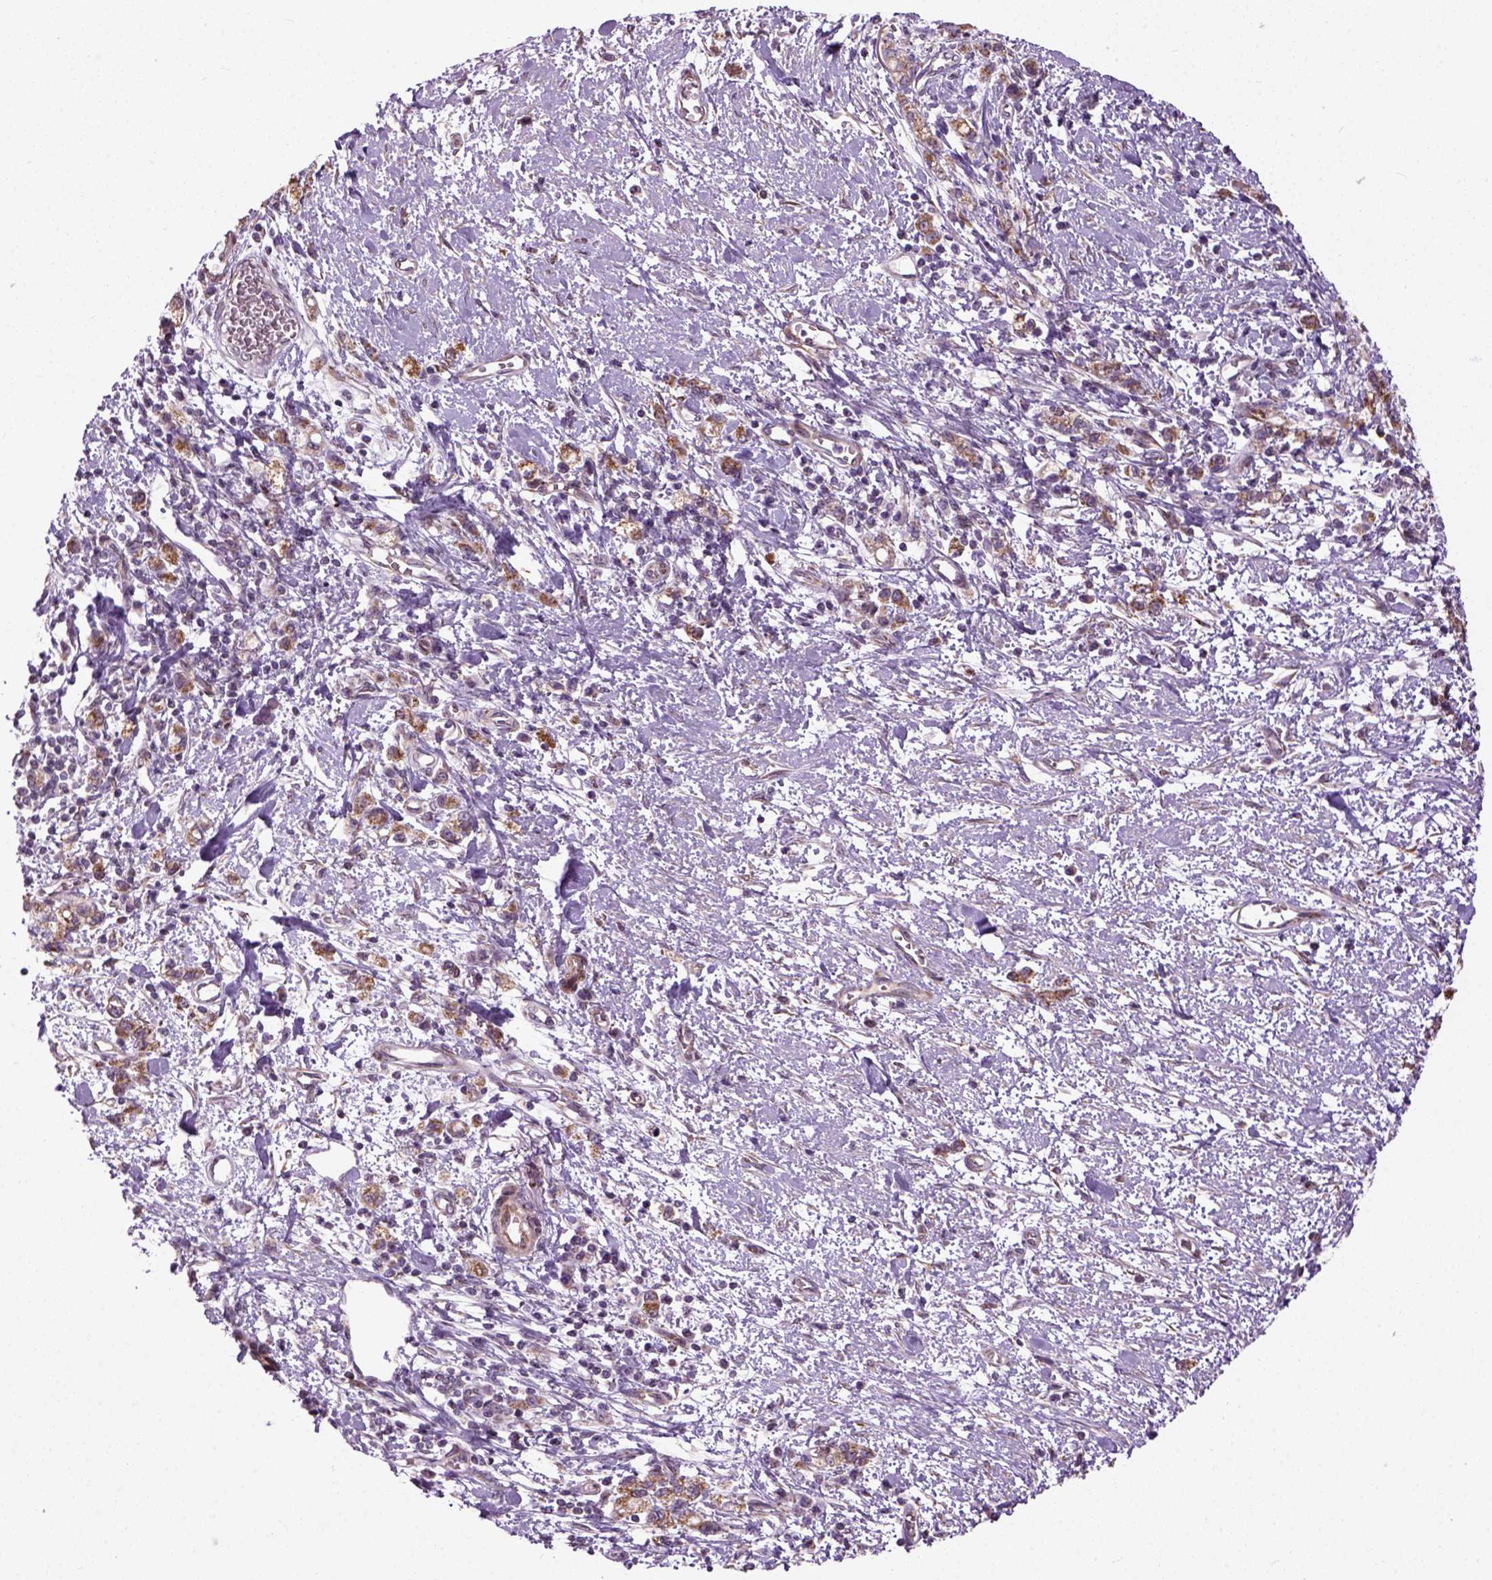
{"staining": {"intensity": "moderate", "quantity": ">75%", "location": "cytoplasmic/membranous"}, "tissue": "stomach cancer", "cell_type": "Tumor cells", "image_type": "cancer", "snomed": [{"axis": "morphology", "description": "Adenocarcinoma, NOS"}, {"axis": "topography", "description": "Stomach"}], "caption": "Immunohistochemistry (IHC) of human stomach cancer (adenocarcinoma) displays medium levels of moderate cytoplasmic/membranous expression in approximately >75% of tumor cells.", "gene": "XK", "patient": {"sex": "male", "age": 77}}